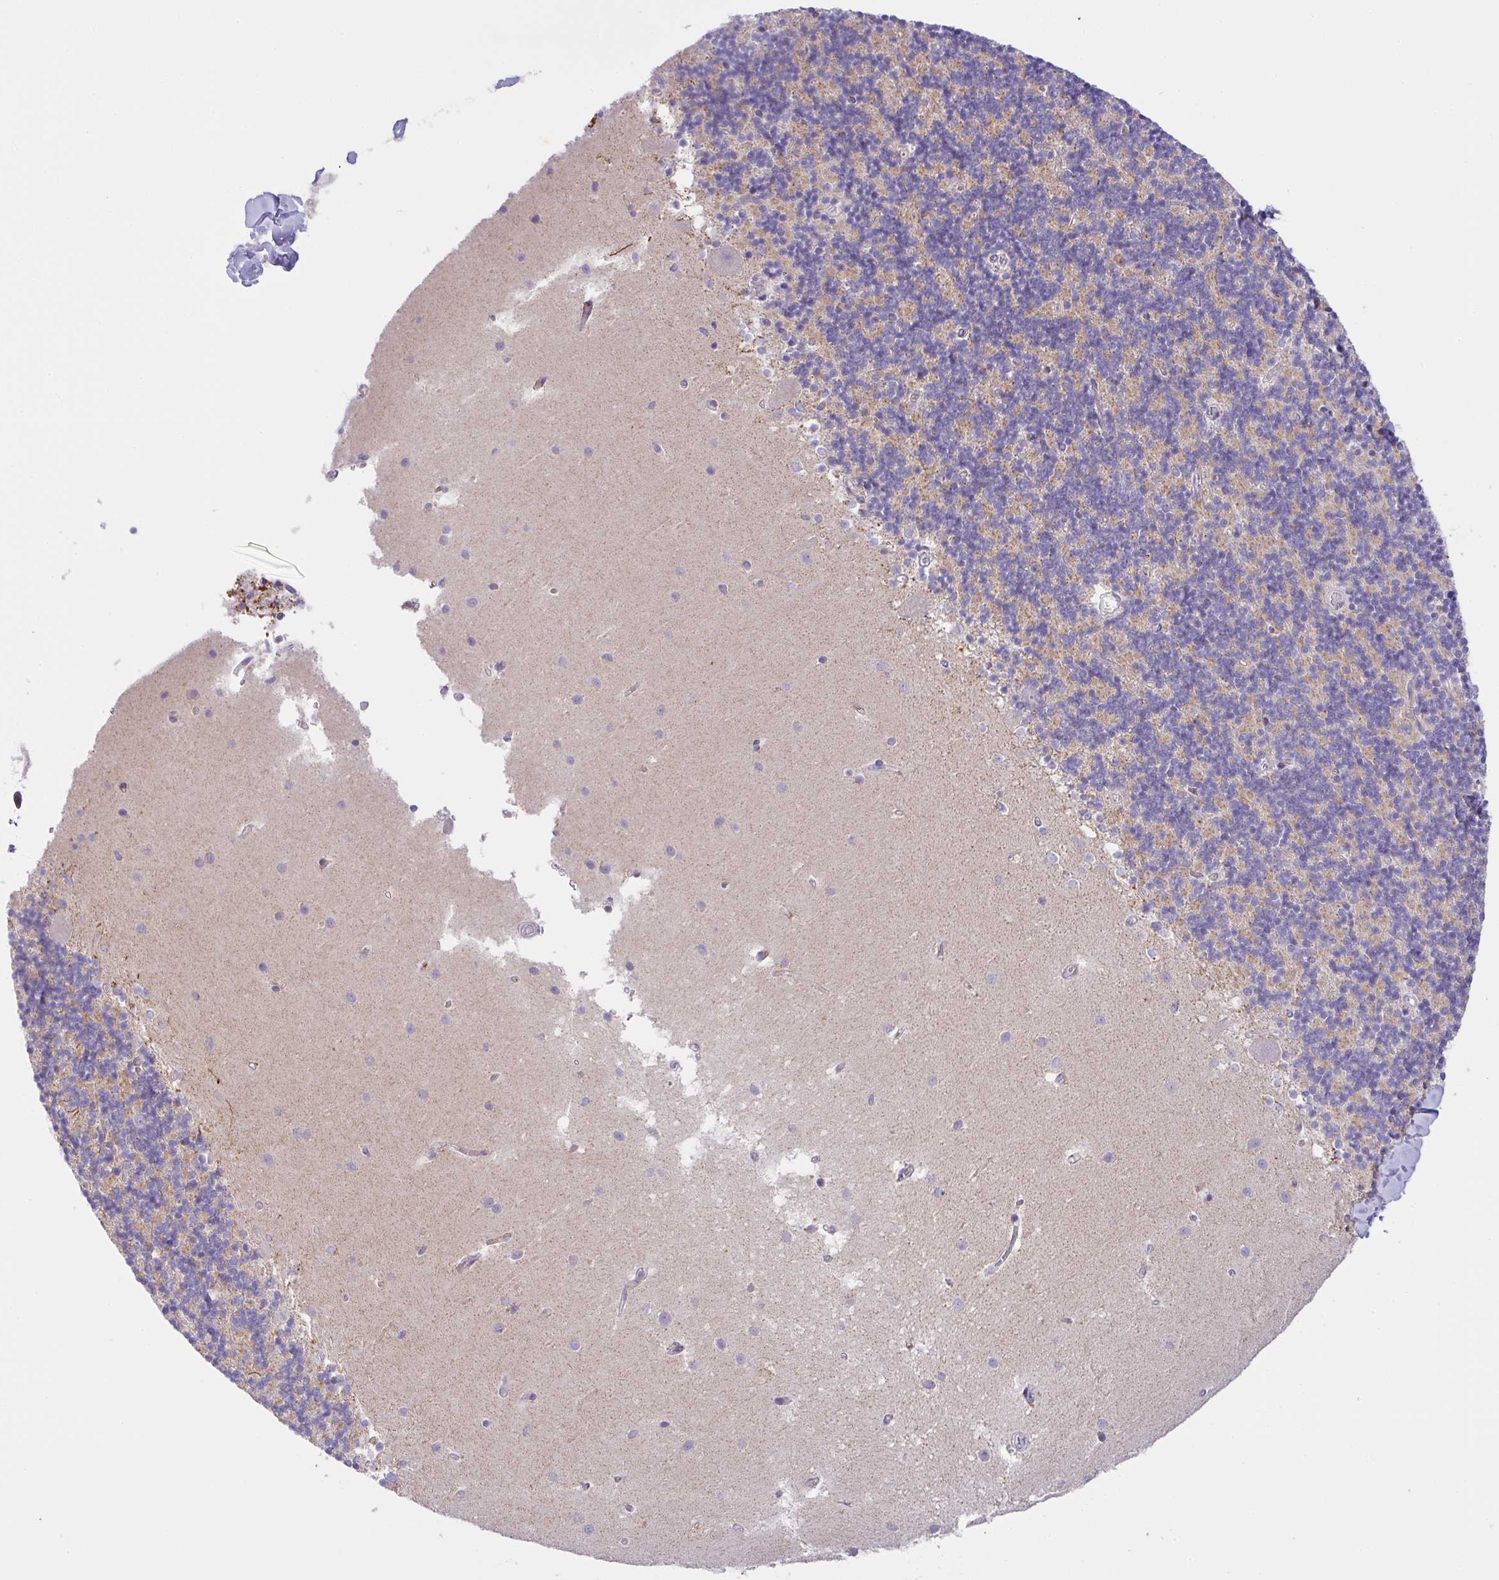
{"staining": {"intensity": "moderate", "quantity": "25%-75%", "location": "cytoplasmic/membranous"}, "tissue": "cerebellum", "cell_type": "Cells in granular layer", "image_type": "normal", "snomed": [{"axis": "morphology", "description": "Normal tissue, NOS"}, {"axis": "topography", "description": "Cerebellum"}], "caption": "High-power microscopy captured an immunohistochemistry (IHC) histopathology image of unremarkable cerebellum, revealing moderate cytoplasmic/membranous positivity in approximately 25%-75% of cells in granular layer. The protein is stained brown, and the nuclei are stained in blue (DAB IHC with brightfield microscopy, high magnification).", "gene": "CHDH", "patient": {"sex": "male", "age": 54}}